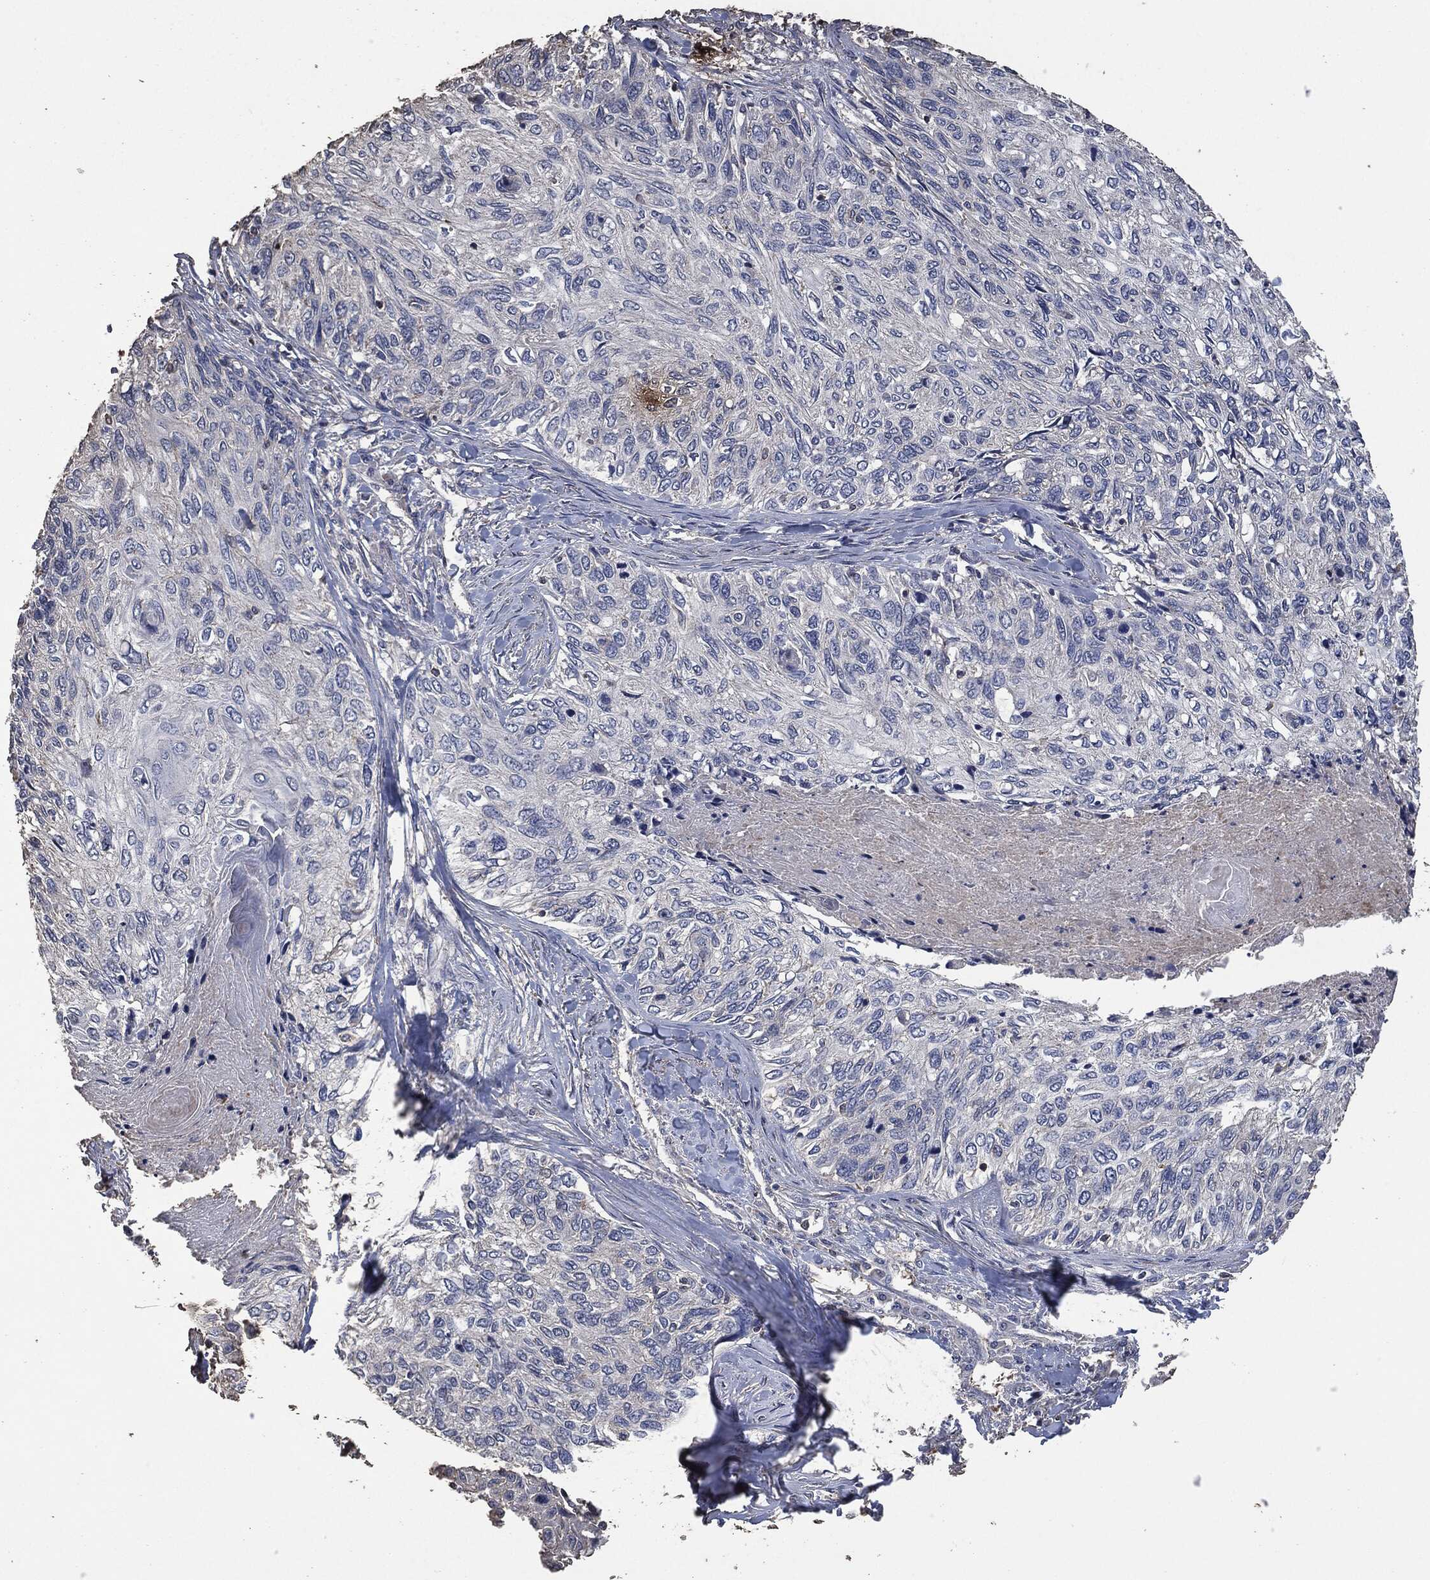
{"staining": {"intensity": "negative", "quantity": "none", "location": "none"}, "tissue": "skin cancer", "cell_type": "Tumor cells", "image_type": "cancer", "snomed": [{"axis": "morphology", "description": "Squamous cell carcinoma, NOS"}, {"axis": "topography", "description": "Skin"}], "caption": "Tumor cells show no significant protein positivity in squamous cell carcinoma (skin).", "gene": "MSLN", "patient": {"sex": "male", "age": 92}}